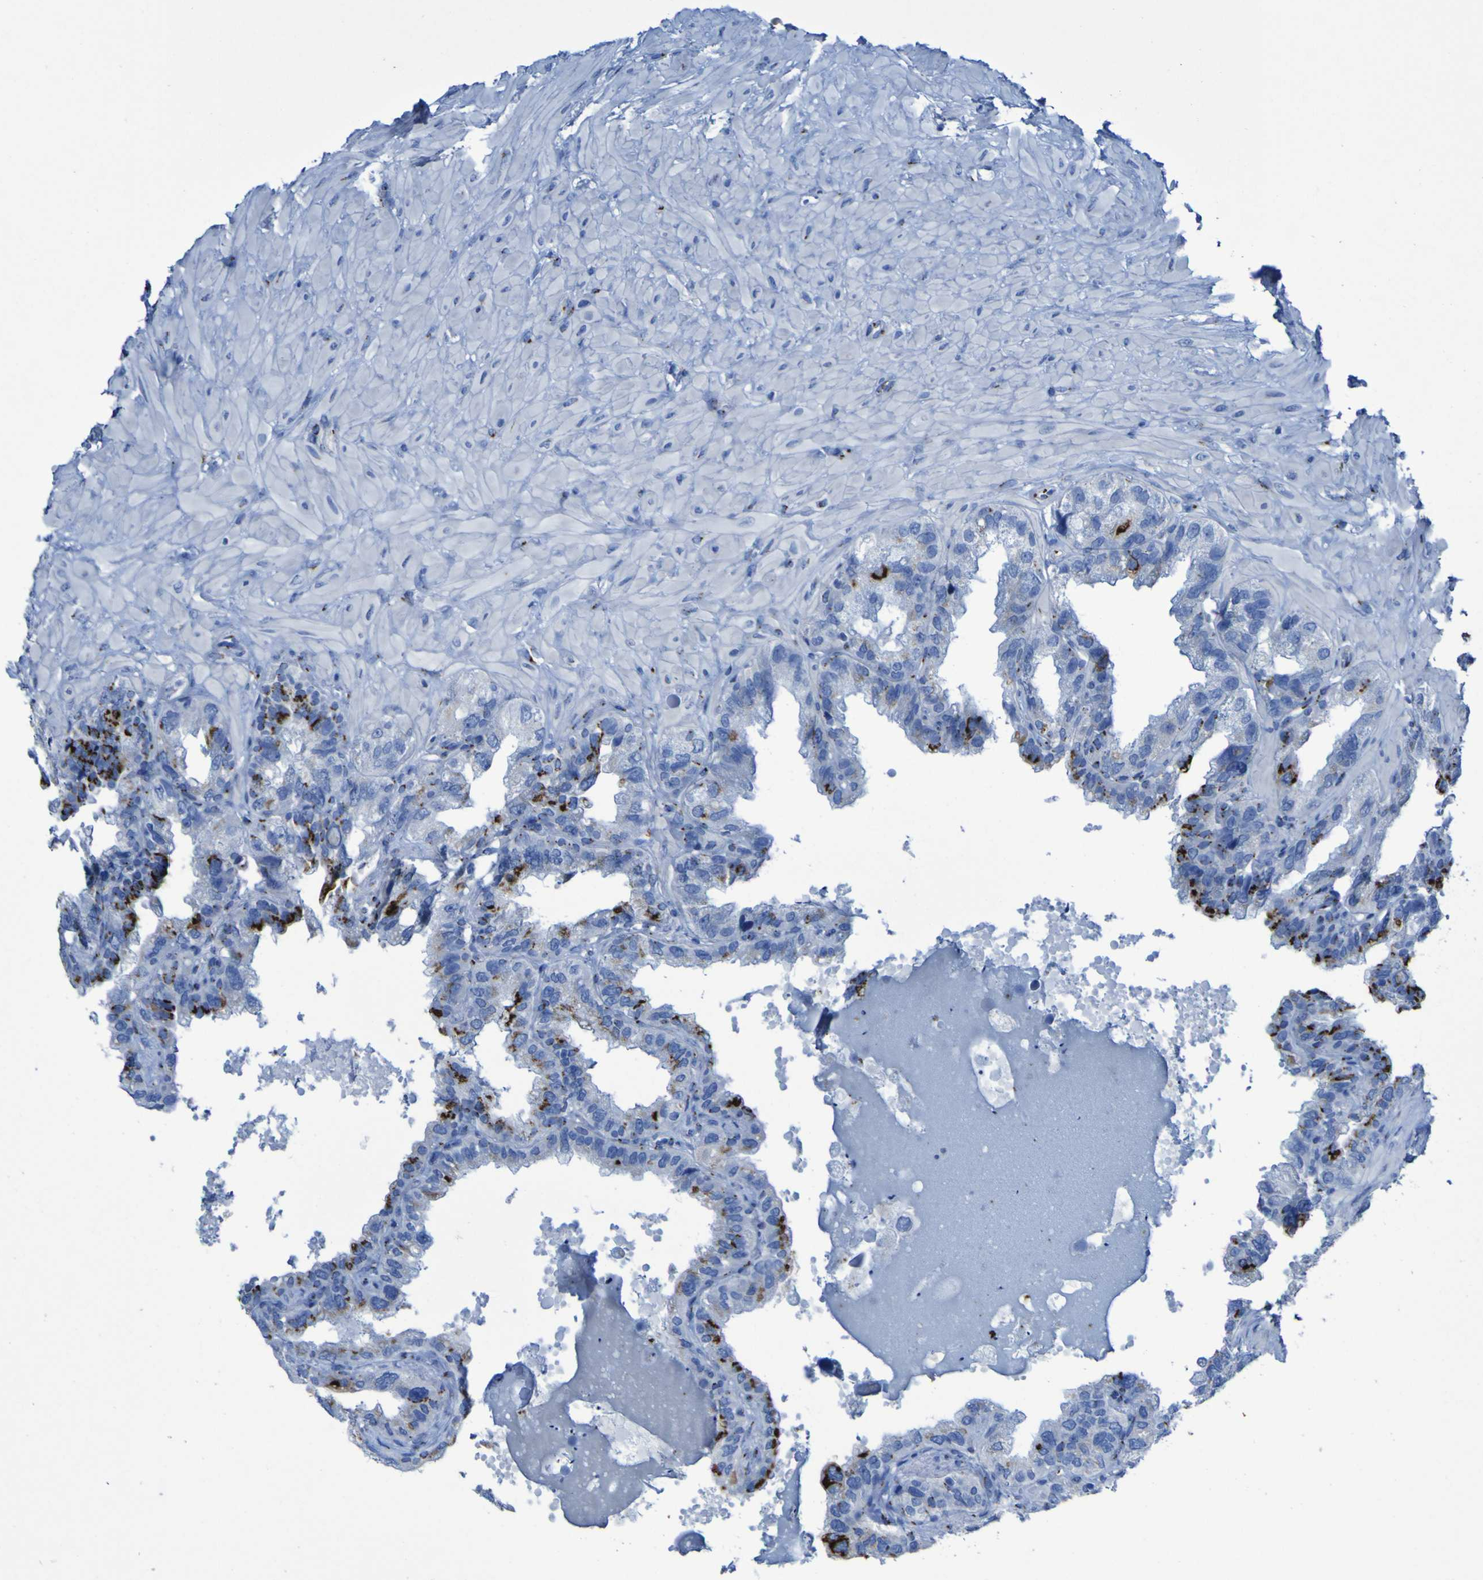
{"staining": {"intensity": "strong", "quantity": "25%-75%", "location": "cytoplasmic/membranous"}, "tissue": "seminal vesicle", "cell_type": "Glandular cells", "image_type": "normal", "snomed": [{"axis": "morphology", "description": "Normal tissue, NOS"}, {"axis": "topography", "description": "Seminal veicle"}], "caption": "Immunohistochemical staining of unremarkable human seminal vesicle displays high levels of strong cytoplasmic/membranous staining in approximately 25%-75% of glandular cells.", "gene": "GOLM1", "patient": {"sex": "male", "age": 68}}